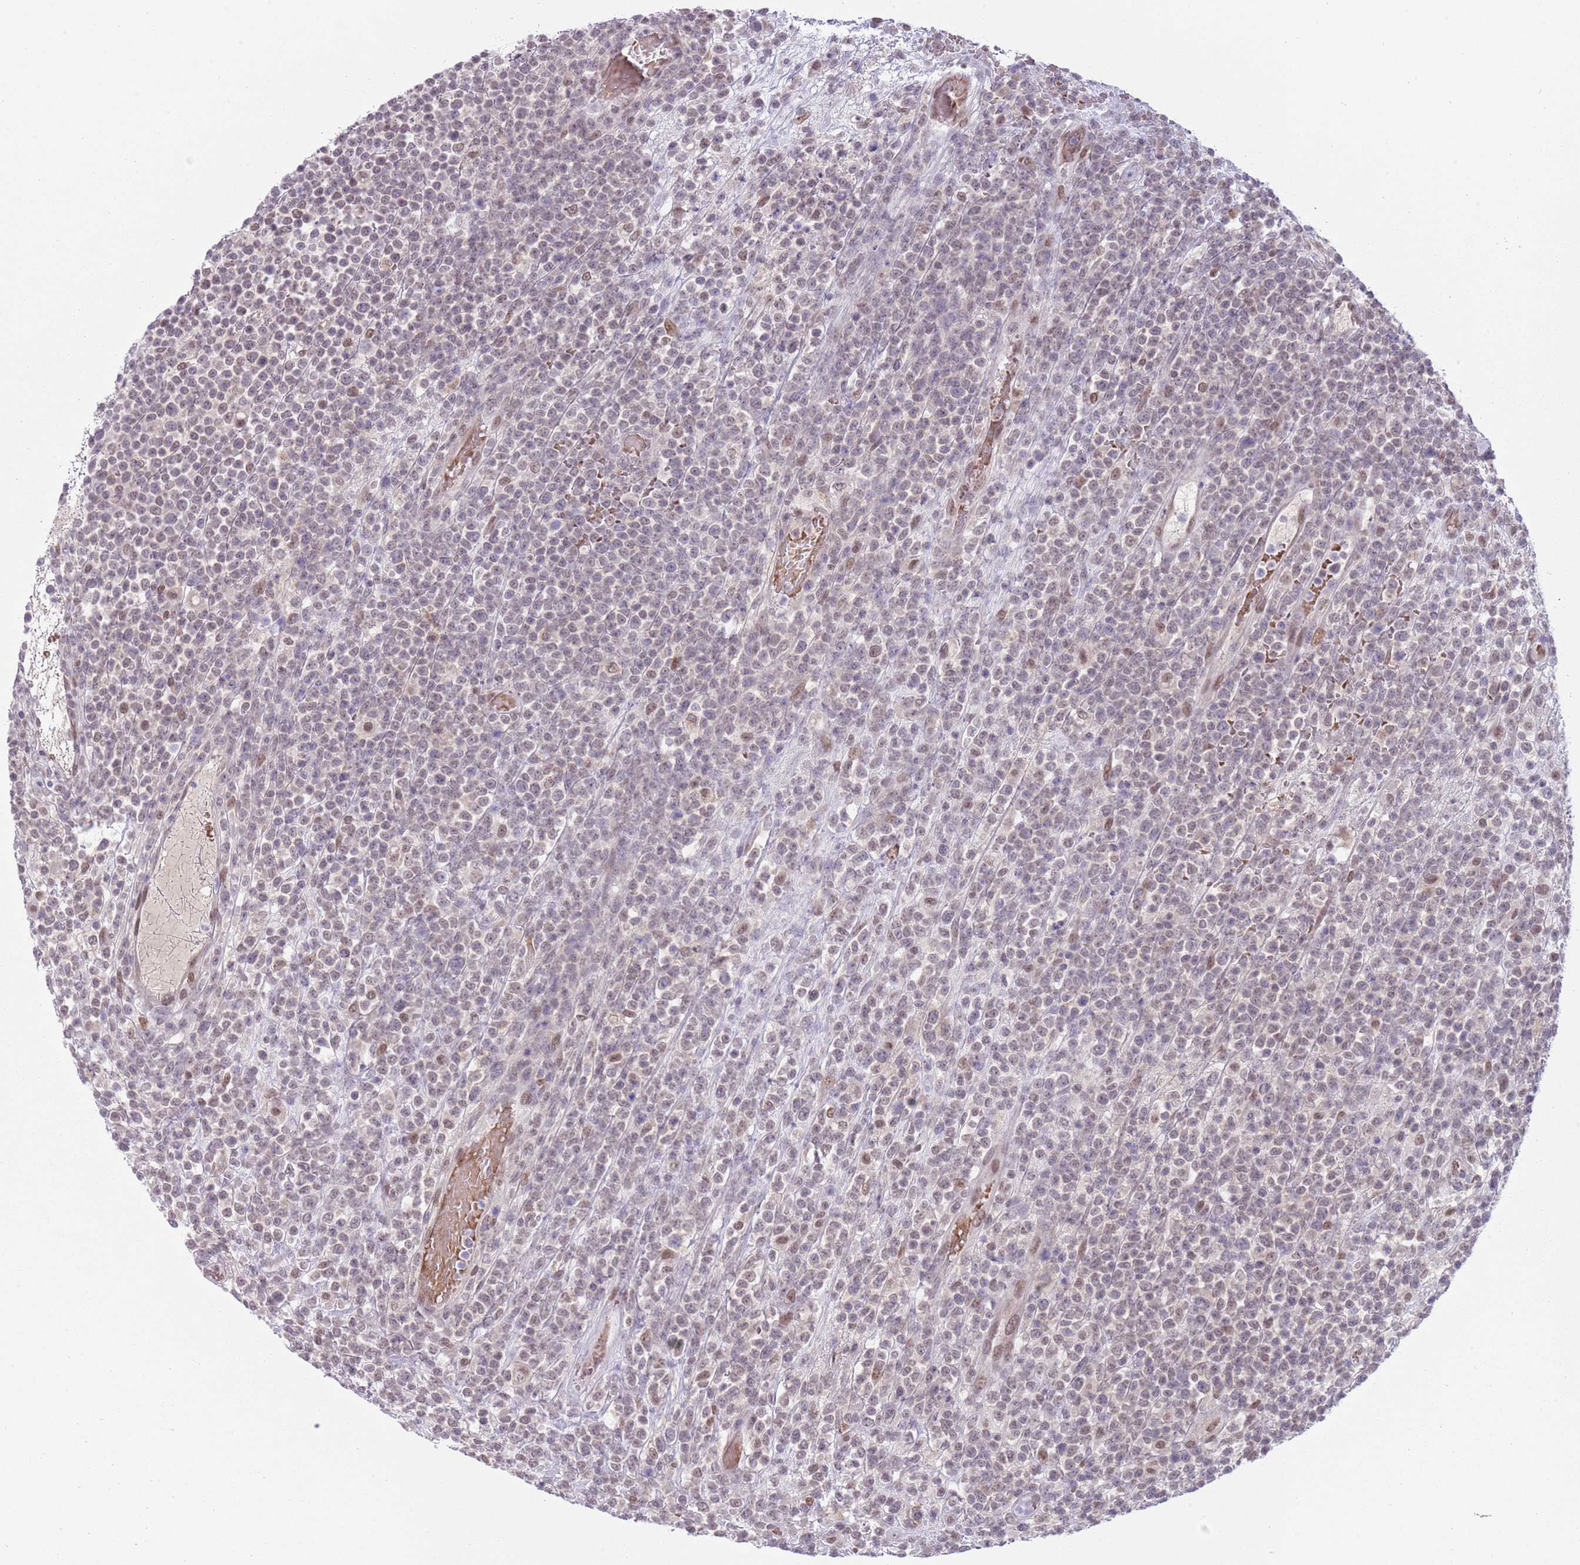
{"staining": {"intensity": "weak", "quantity": "<25%", "location": "nuclear"}, "tissue": "lymphoma", "cell_type": "Tumor cells", "image_type": "cancer", "snomed": [{"axis": "morphology", "description": "Malignant lymphoma, non-Hodgkin's type, High grade"}, {"axis": "topography", "description": "Colon"}], "caption": "The immunohistochemistry photomicrograph has no significant positivity in tumor cells of high-grade malignant lymphoma, non-Hodgkin's type tissue. The staining is performed using DAB brown chromogen with nuclei counter-stained in using hematoxylin.", "gene": "TM2D1", "patient": {"sex": "female", "age": 53}}